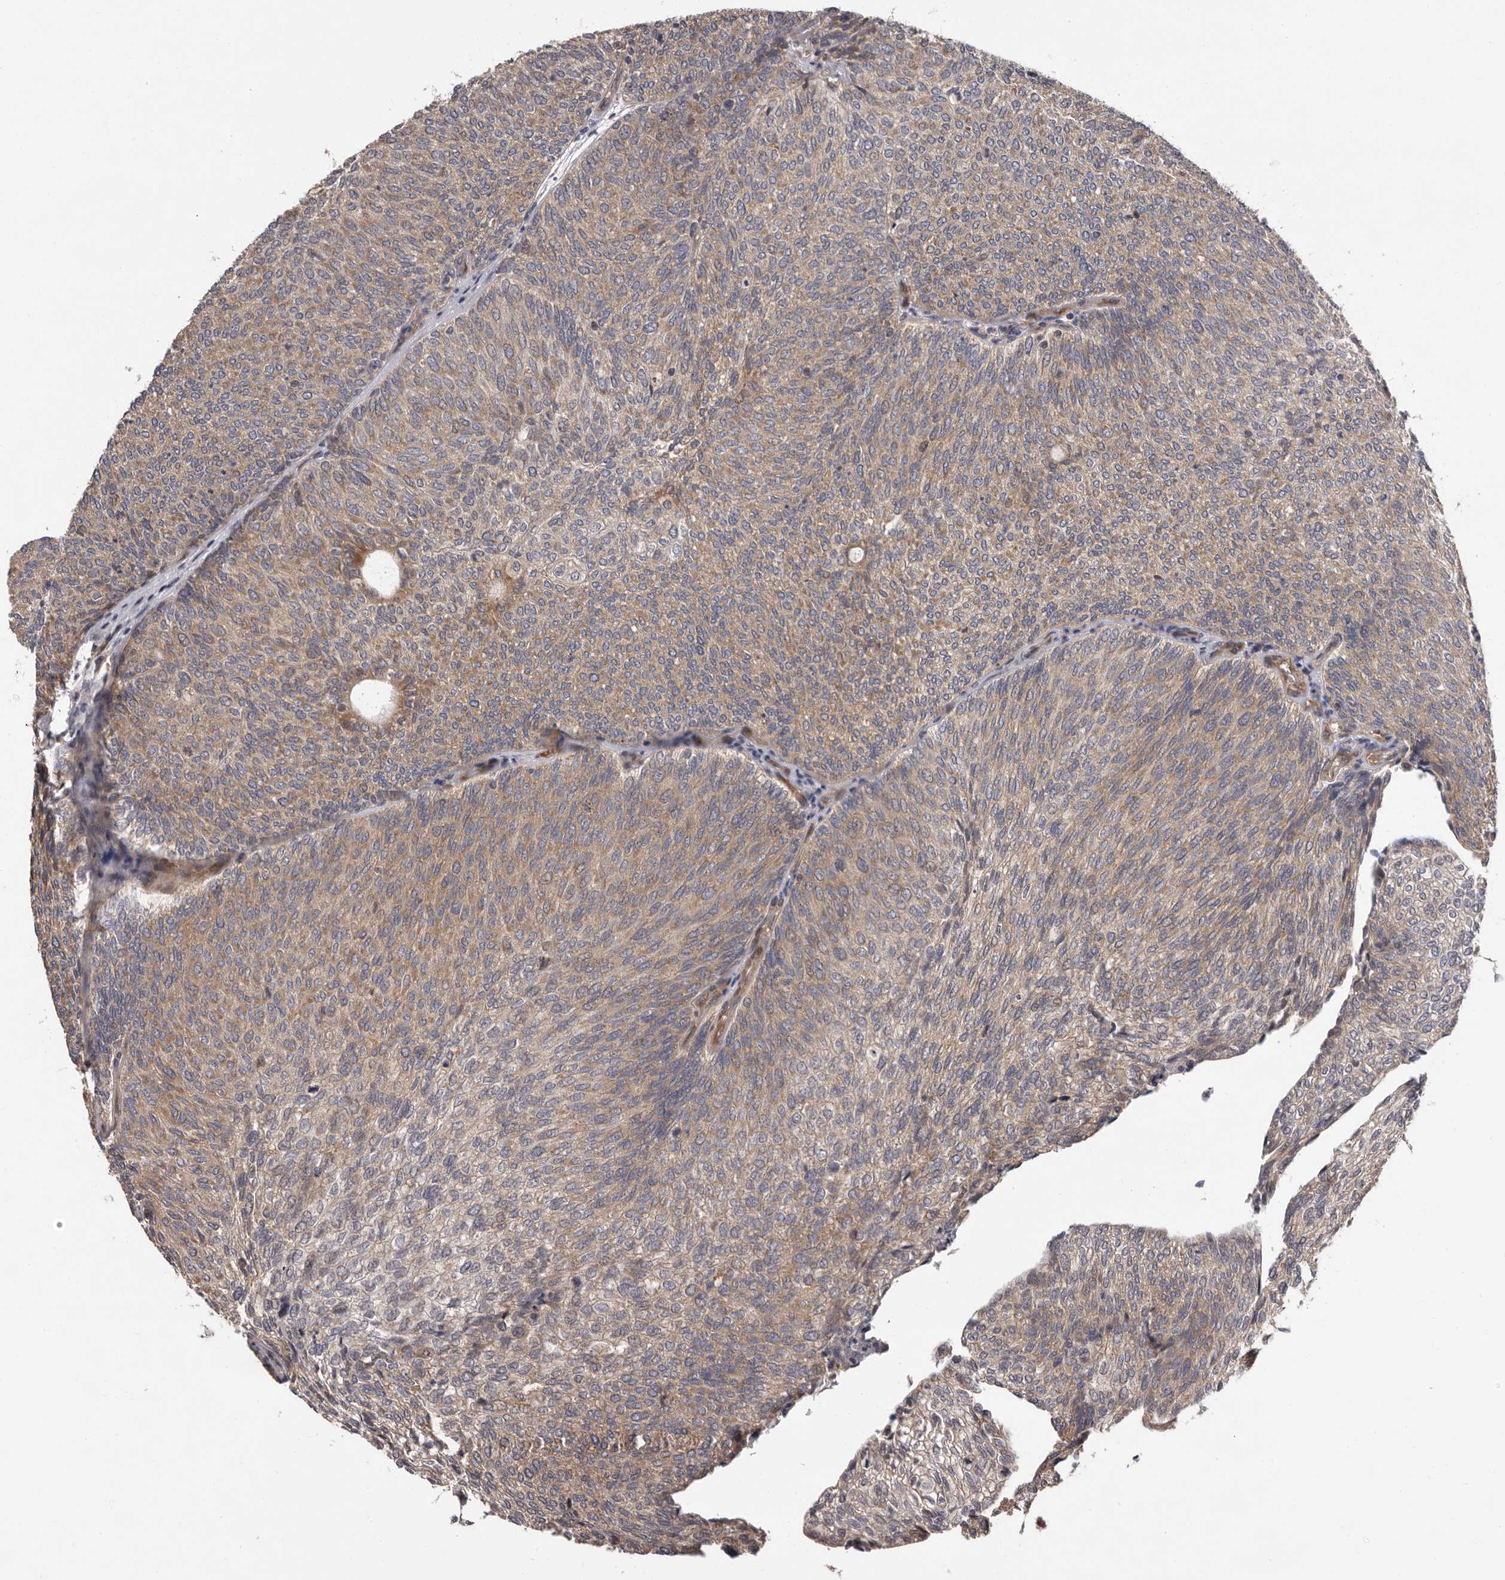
{"staining": {"intensity": "moderate", "quantity": ">75%", "location": "cytoplasmic/membranous"}, "tissue": "urothelial cancer", "cell_type": "Tumor cells", "image_type": "cancer", "snomed": [{"axis": "morphology", "description": "Urothelial carcinoma, Low grade"}, {"axis": "topography", "description": "Urinary bladder"}], "caption": "The micrograph shows a brown stain indicating the presence of a protein in the cytoplasmic/membranous of tumor cells in low-grade urothelial carcinoma.", "gene": "VPS37A", "patient": {"sex": "female", "age": 79}}